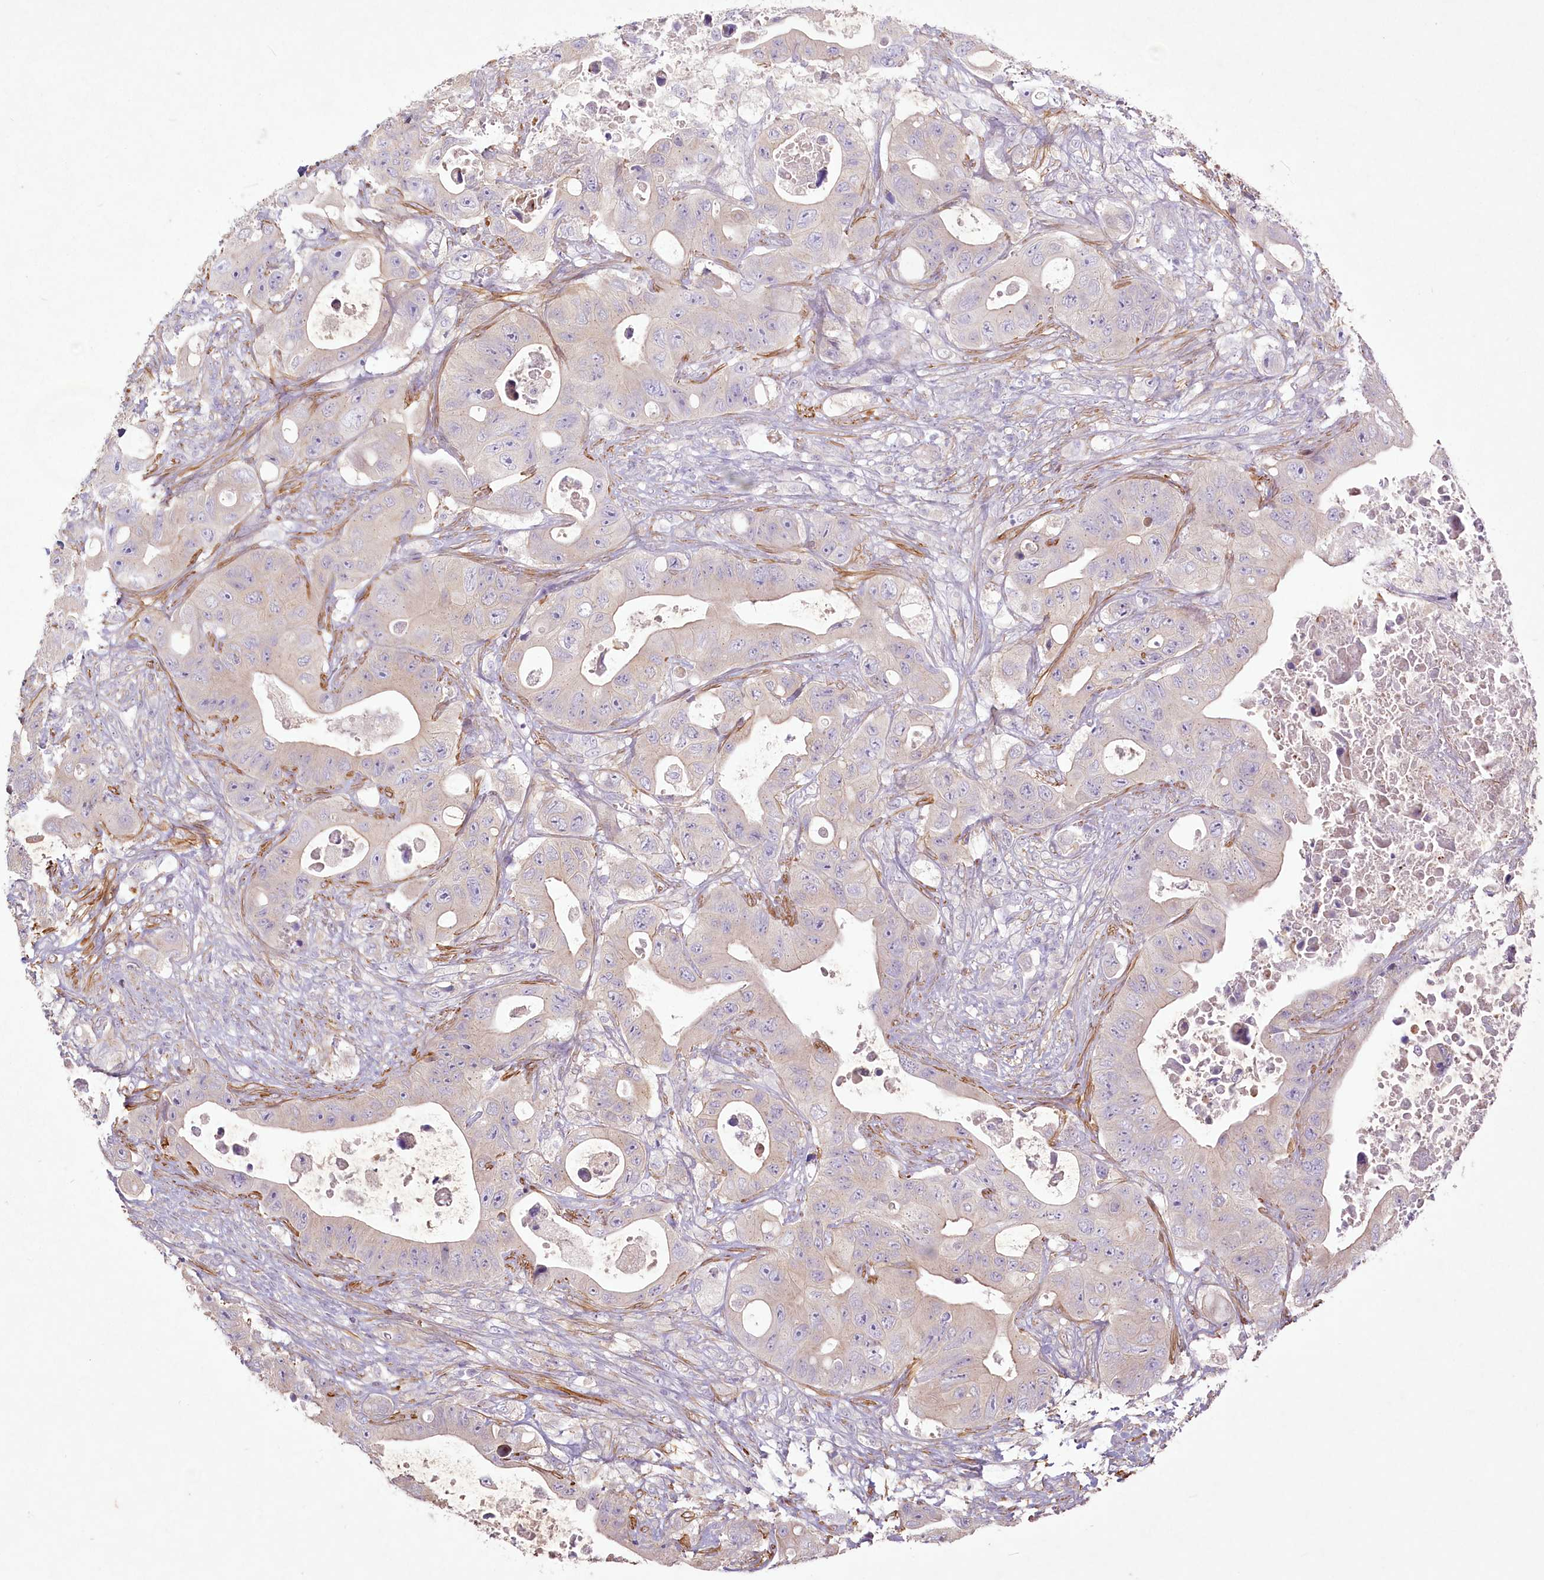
{"staining": {"intensity": "weak", "quantity": "<25%", "location": "cytoplasmic/membranous"}, "tissue": "colorectal cancer", "cell_type": "Tumor cells", "image_type": "cancer", "snomed": [{"axis": "morphology", "description": "Adenocarcinoma, NOS"}, {"axis": "topography", "description": "Colon"}], "caption": "A high-resolution histopathology image shows immunohistochemistry staining of colorectal cancer, which demonstrates no significant staining in tumor cells.", "gene": "INPP4B", "patient": {"sex": "female", "age": 46}}